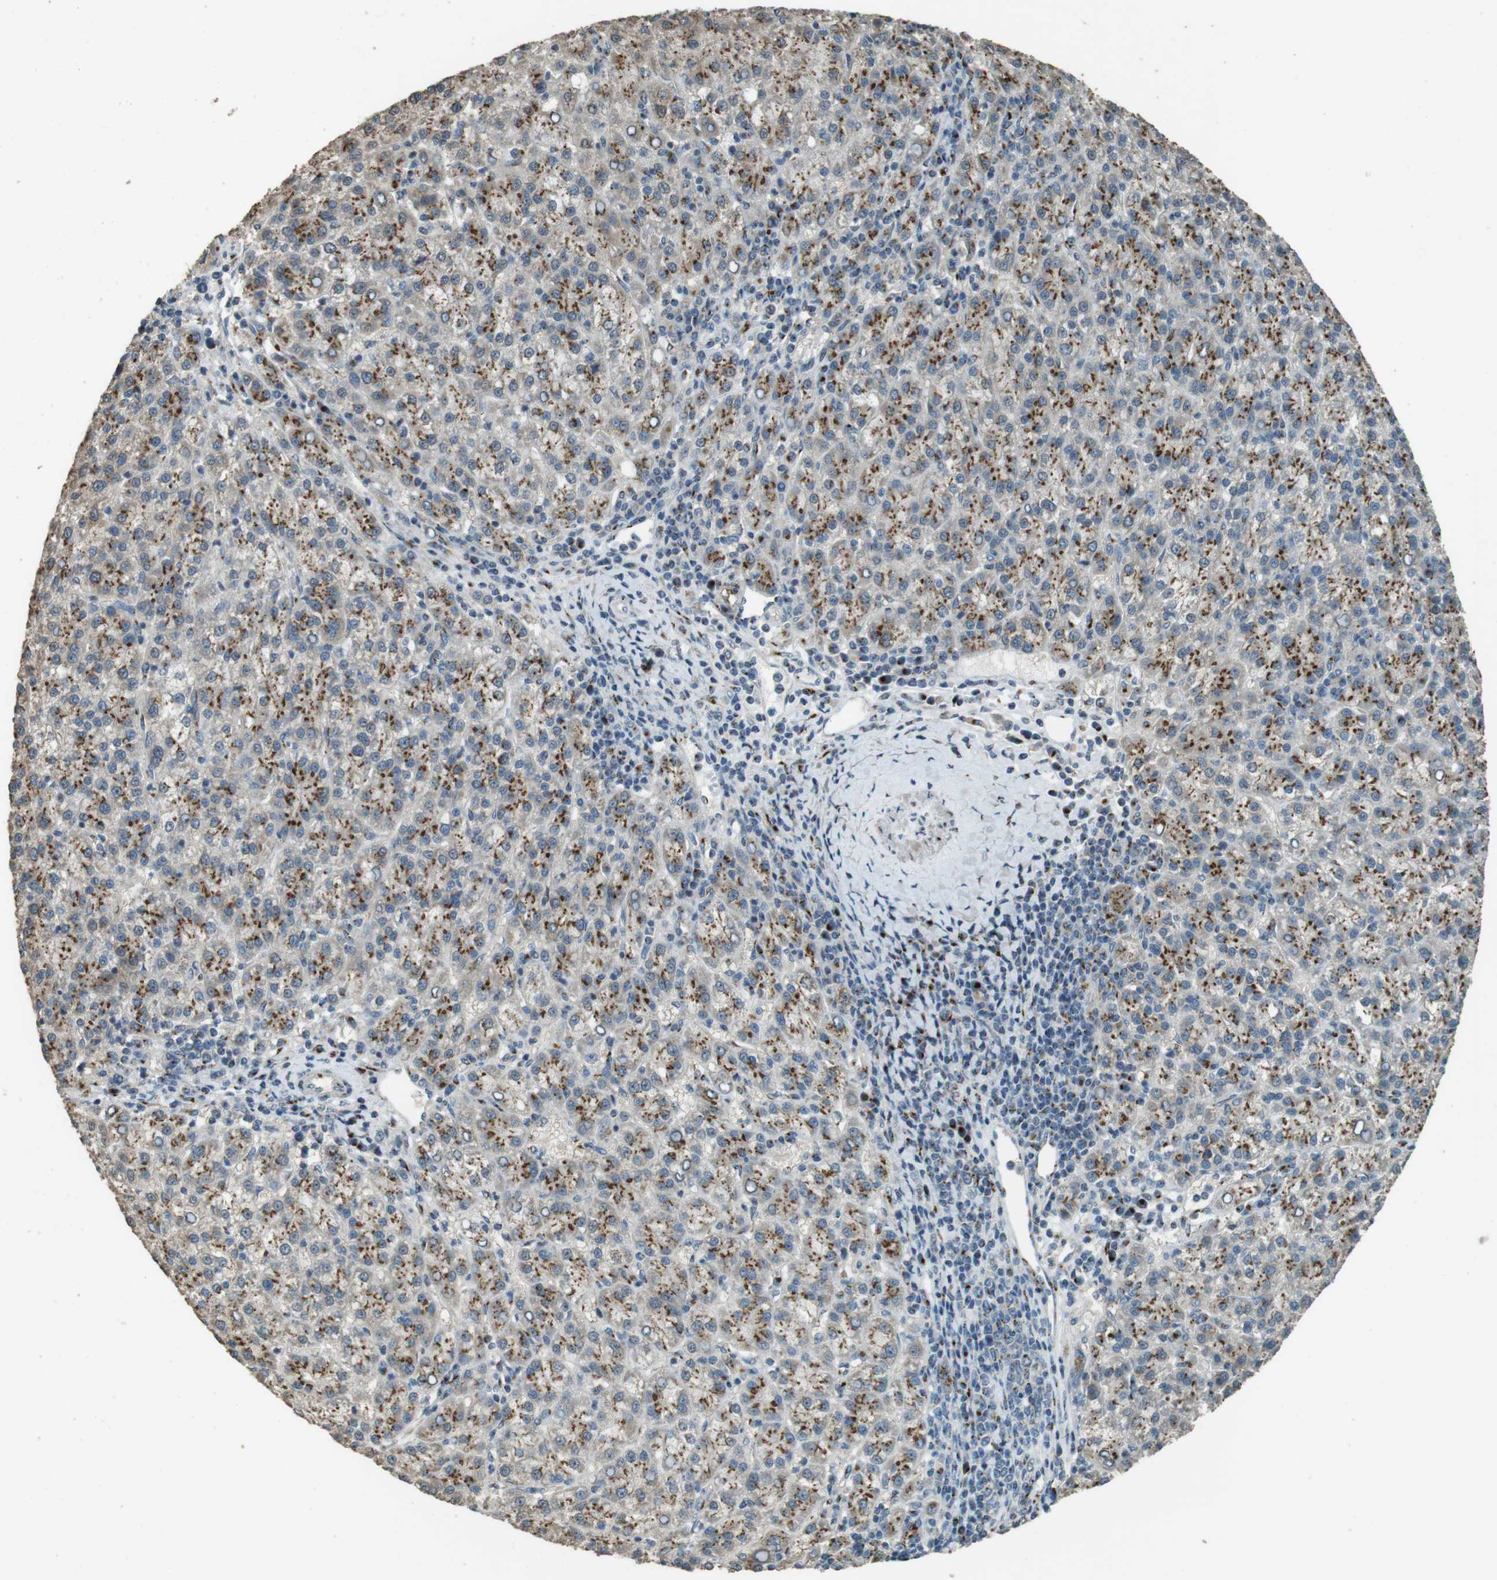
{"staining": {"intensity": "moderate", "quantity": ">75%", "location": "cytoplasmic/membranous"}, "tissue": "liver cancer", "cell_type": "Tumor cells", "image_type": "cancer", "snomed": [{"axis": "morphology", "description": "Carcinoma, Hepatocellular, NOS"}, {"axis": "topography", "description": "Liver"}], "caption": "Human liver cancer (hepatocellular carcinoma) stained with a protein marker reveals moderate staining in tumor cells.", "gene": "TMEM115", "patient": {"sex": "female", "age": 58}}